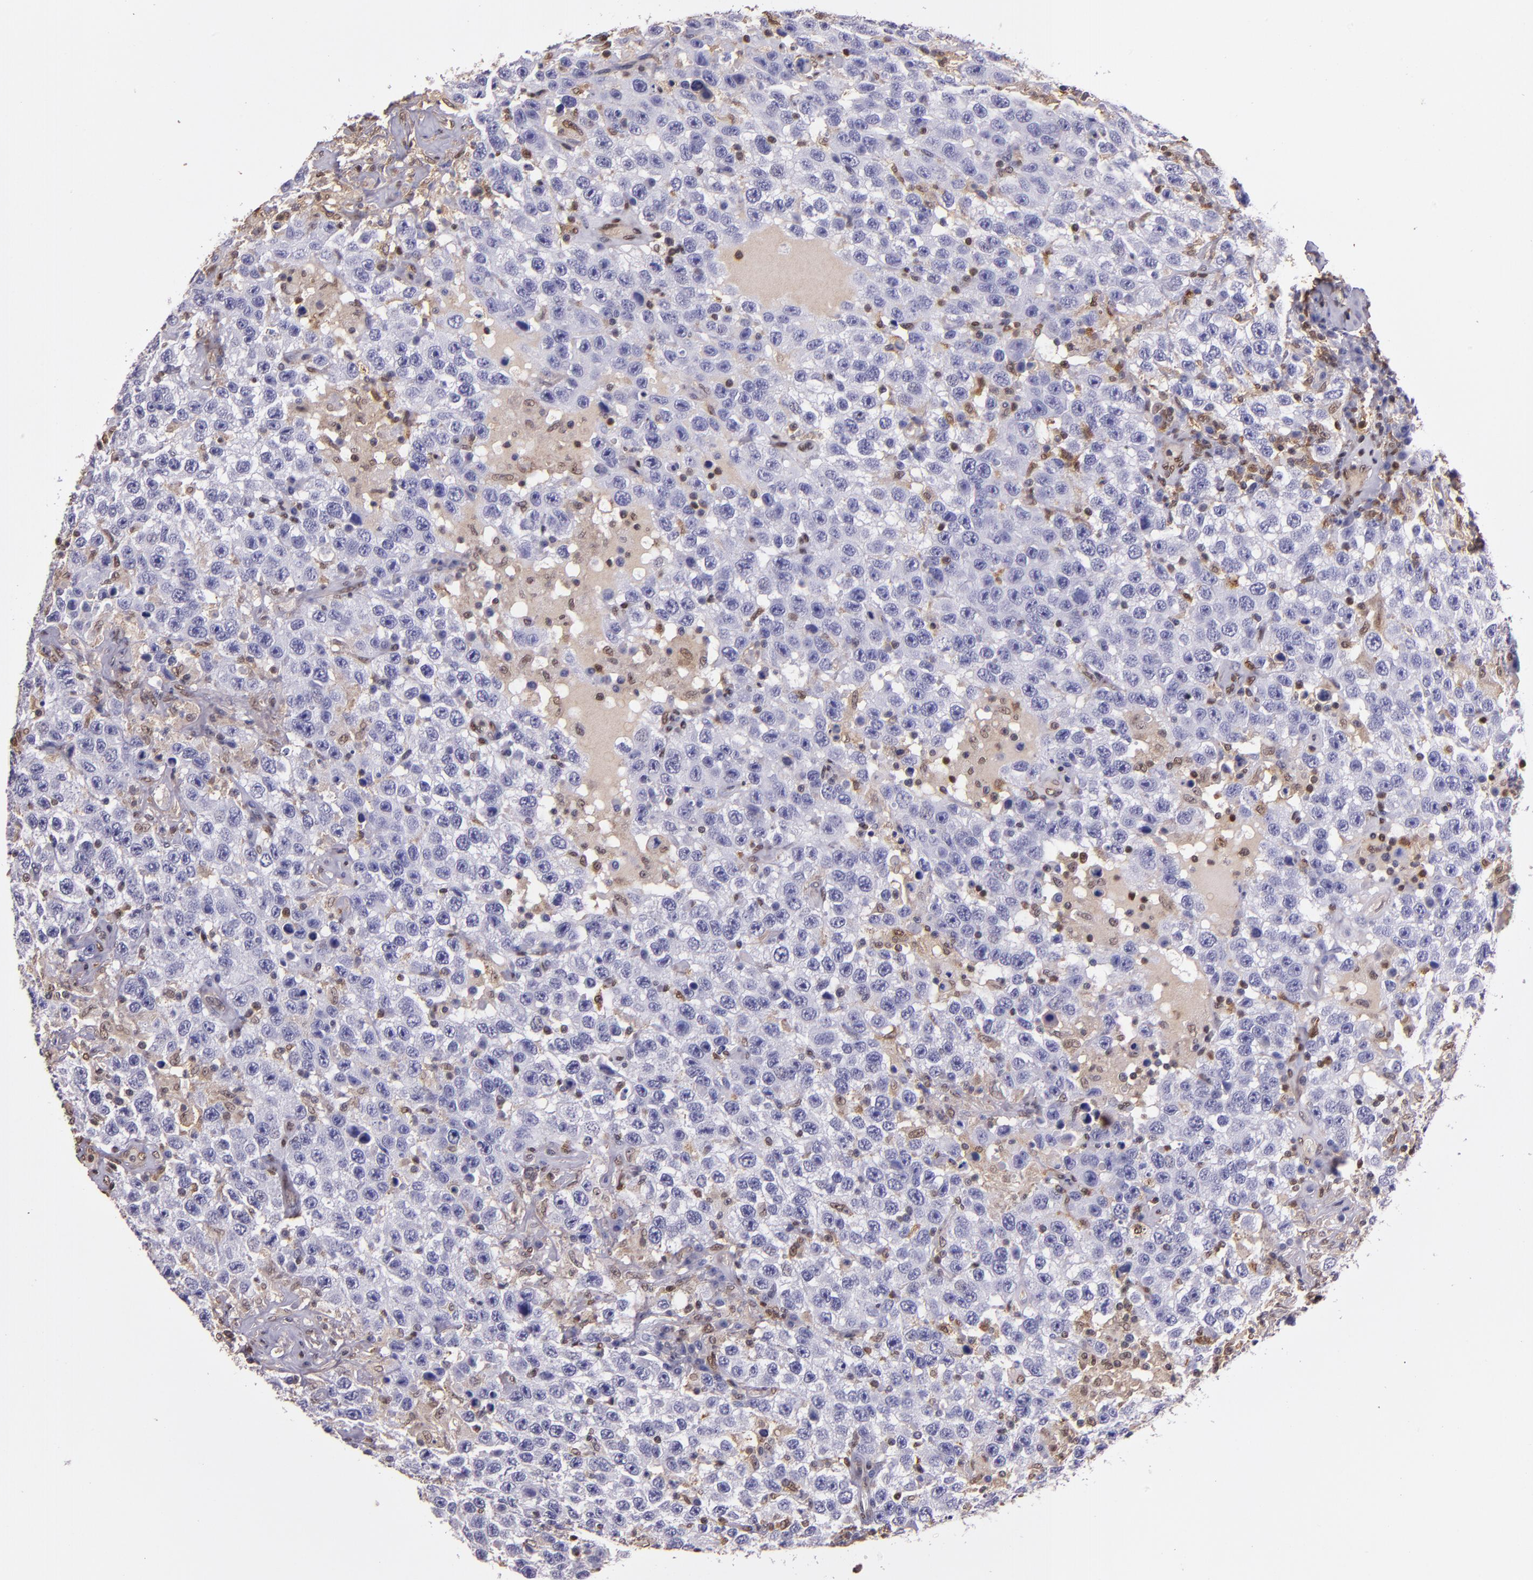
{"staining": {"intensity": "negative", "quantity": "none", "location": "none"}, "tissue": "testis cancer", "cell_type": "Tumor cells", "image_type": "cancer", "snomed": [{"axis": "morphology", "description": "Seminoma, NOS"}, {"axis": "topography", "description": "Testis"}], "caption": "A photomicrograph of human testis seminoma is negative for staining in tumor cells. (DAB immunohistochemistry, high magnification).", "gene": "STAT6", "patient": {"sex": "male", "age": 41}}